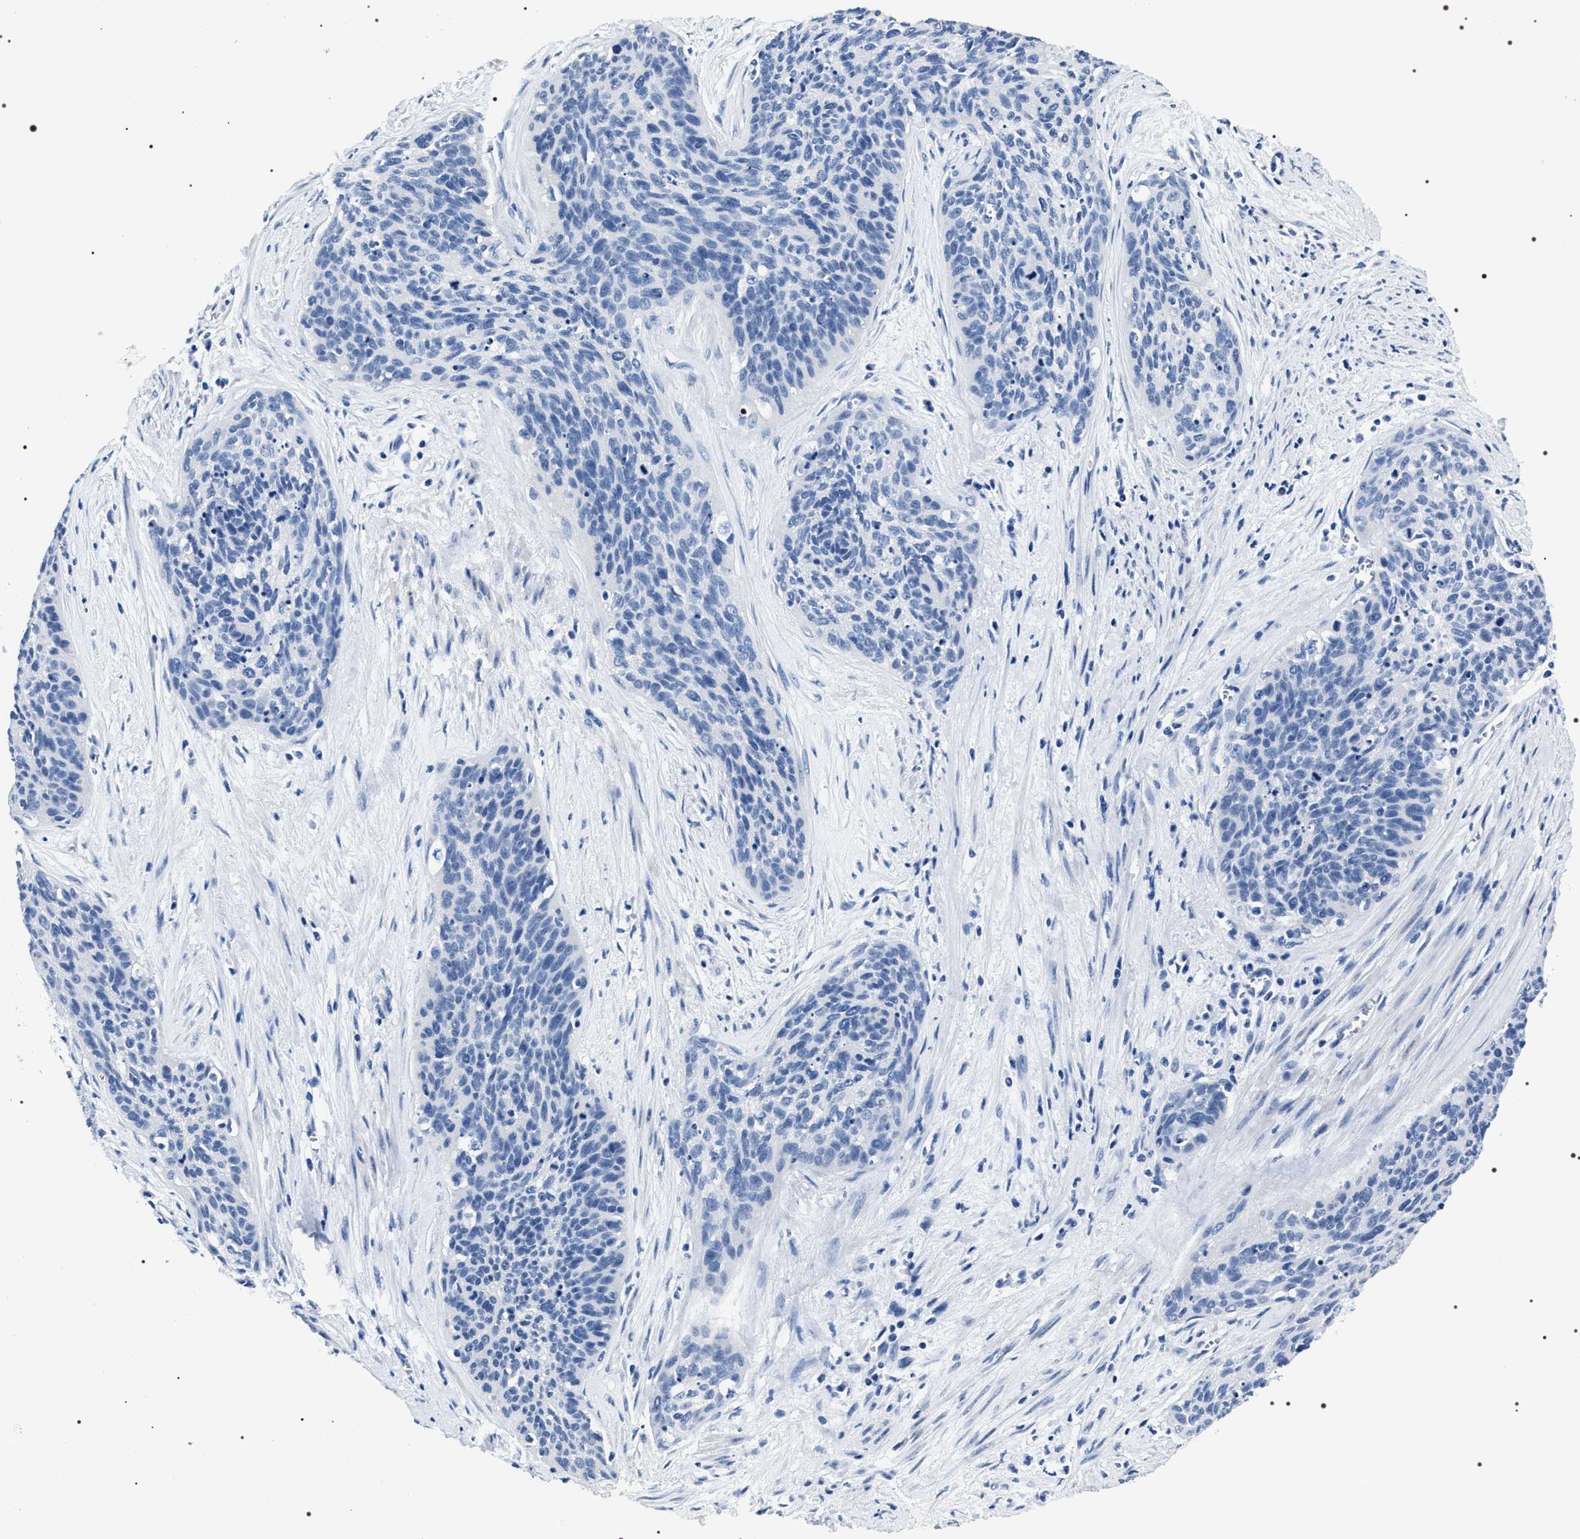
{"staining": {"intensity": "negative", "quantity": "none", "location": "none"}, "tissue": "cervical cancer", "cell_type": "Tumor cells", "image_type": "cancer", "snomed": [{"axis": "morphology", "description": "Squamous cell carcinoma, NOS"}, {"axis": "topography", "description": "Cervix"}], "caption": "Tumor cells are negative for protein expression in human cervical cancer. Nuclei are stained in blue.", "gene": "ADH4", "patient": {"sex": "female", "age": 55}}